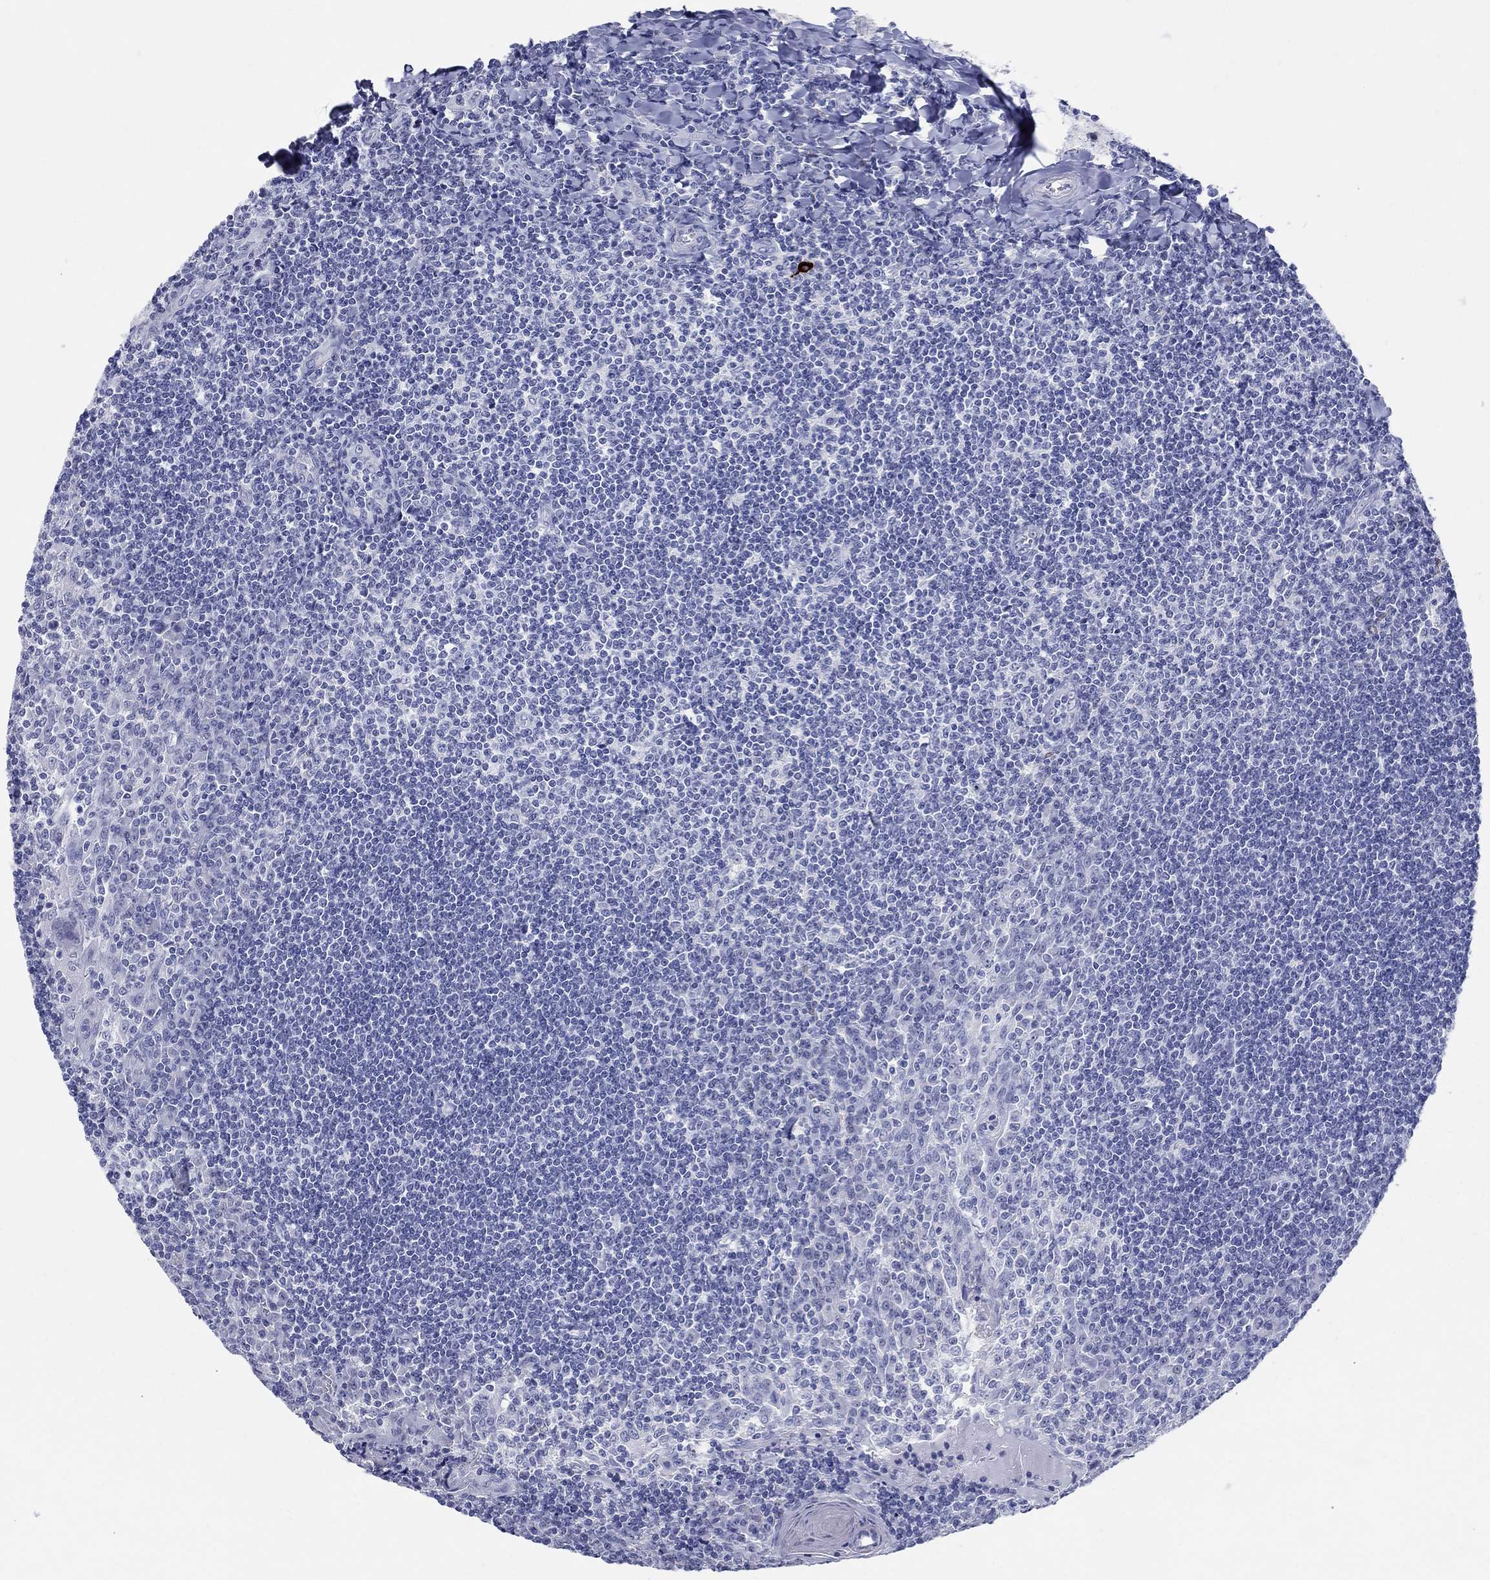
{"staining": {"intensity": "negative", "quantity": "none", "location": "none"}, "tissue": "tonsil", "cell_type": "Germinal center cells", "image_type": "normal", "snomed": [{"axis": "morphology", "description": "Normal tissue, NOS"}, {"axis": "topography", "description": "Tonsil"}], "caption": "This is an IHC photomicrograph of normal human tonsil. There is no positivity in germinal center cells.", "gene": "AKR1C1", "patient": {"sex": "female", "age": 12}}